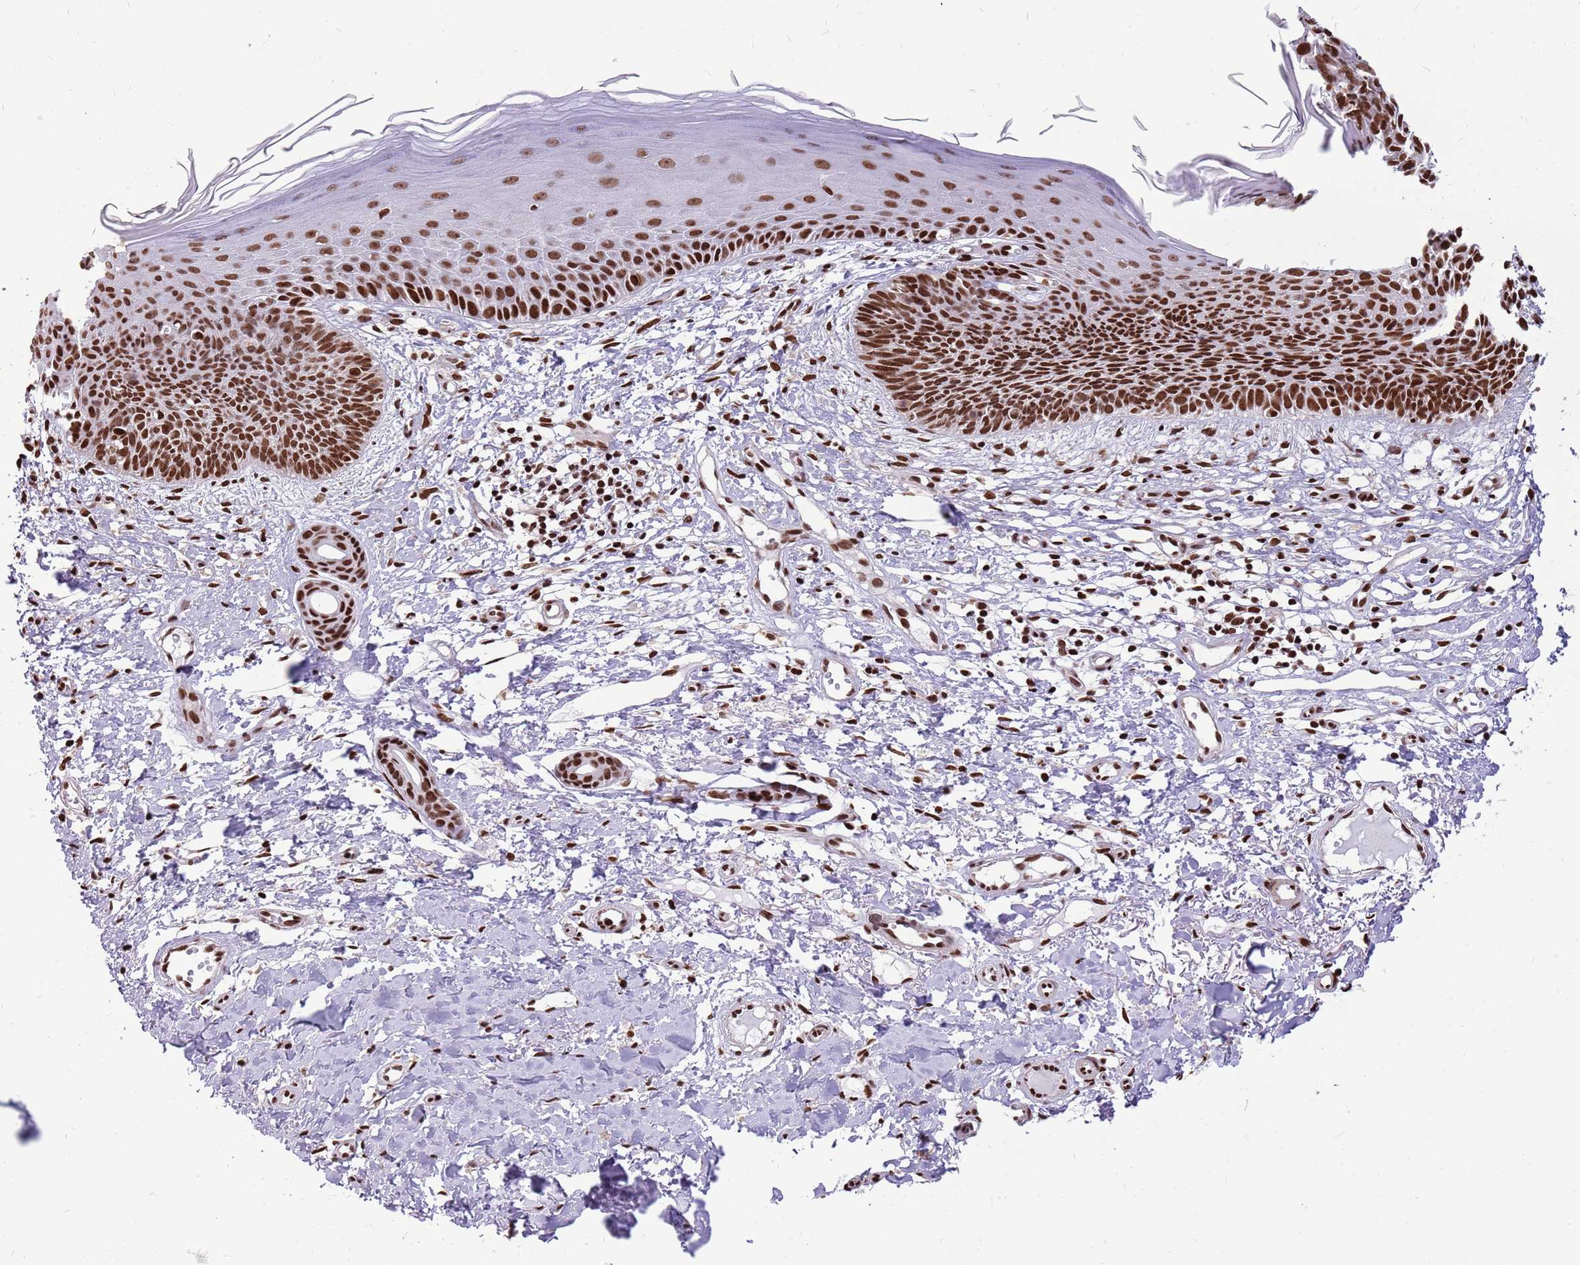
{"staining": {"intensity": "strong", "quantity": ">75%", "location": "nuclear"}, "tissue": "skin cancer", "cell_type": "Tumor cells", "image_type": "cancer", "snomed": [{"axis": "morphology", "description": "Basal cell carcinoma"}, {"axis": "topography", "description": "Skin"}], "caption": "Skin cancer (basal cell carcinoma) stained with a brown dye shows strong nuclear positive expression in about >75% of tumor cells.", "gene": "WASHC4", "patient": {"sex": "male", "age": 78}}